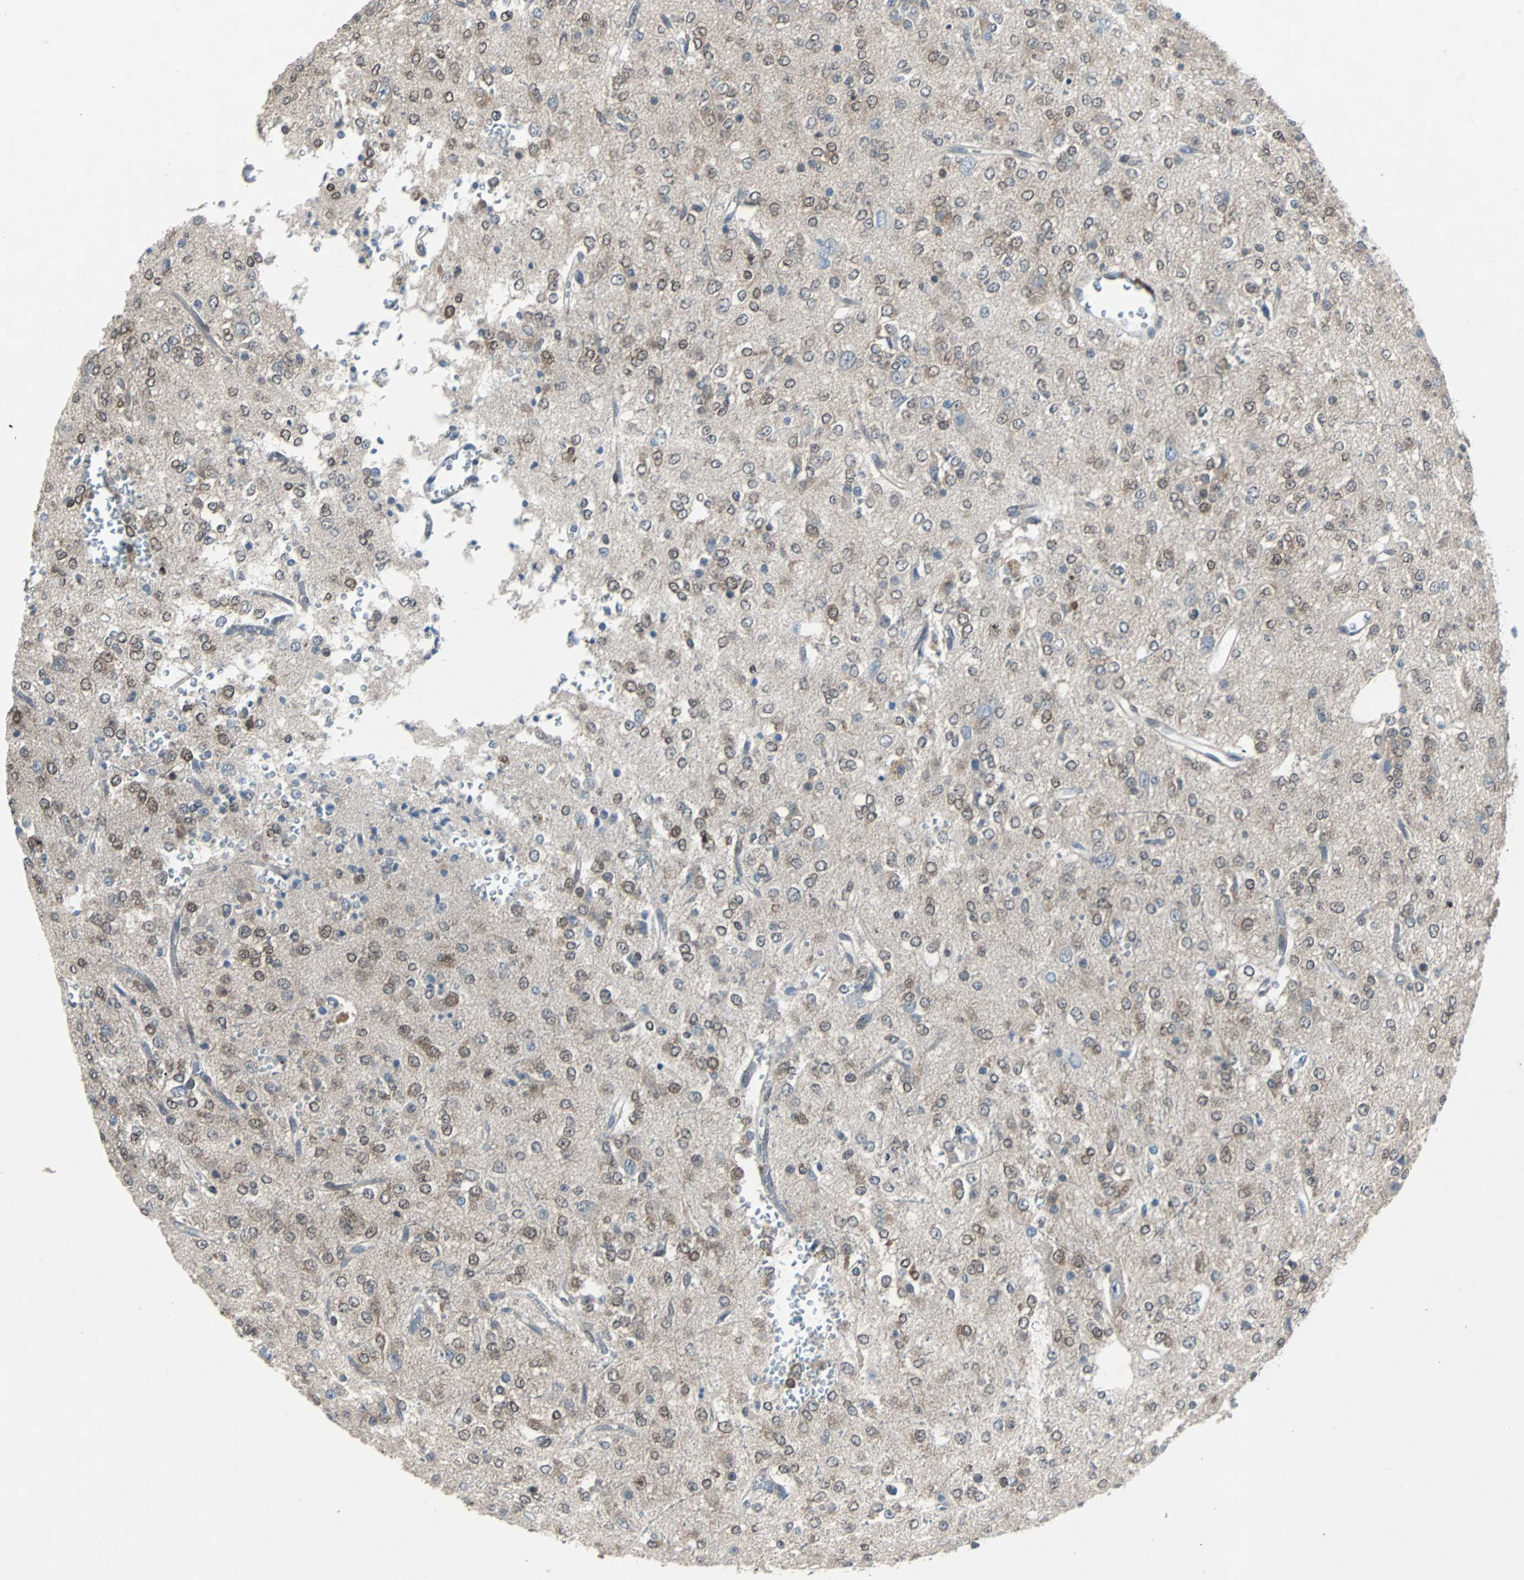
{"staining": {"intensity": "weak", "quantity": ">75%", "location": "nuclear"}, "tissue": "glioma", "cell_type": "Tumor cells", "image_type": "cancer", "snomed": [{"axis": "morphology", "description": "Glioma, malignant, Low grade"}, {"axis": "topography", "description": "Brain"}], "caption": "Protein staining by immunohistochemistry (IHC) reveals weak nuclear staining in about >75% of tumor cells in malignant glioma (low-grade).", "gene": "MAP2K6", "patient": {"sex": "male", "age": 38}}